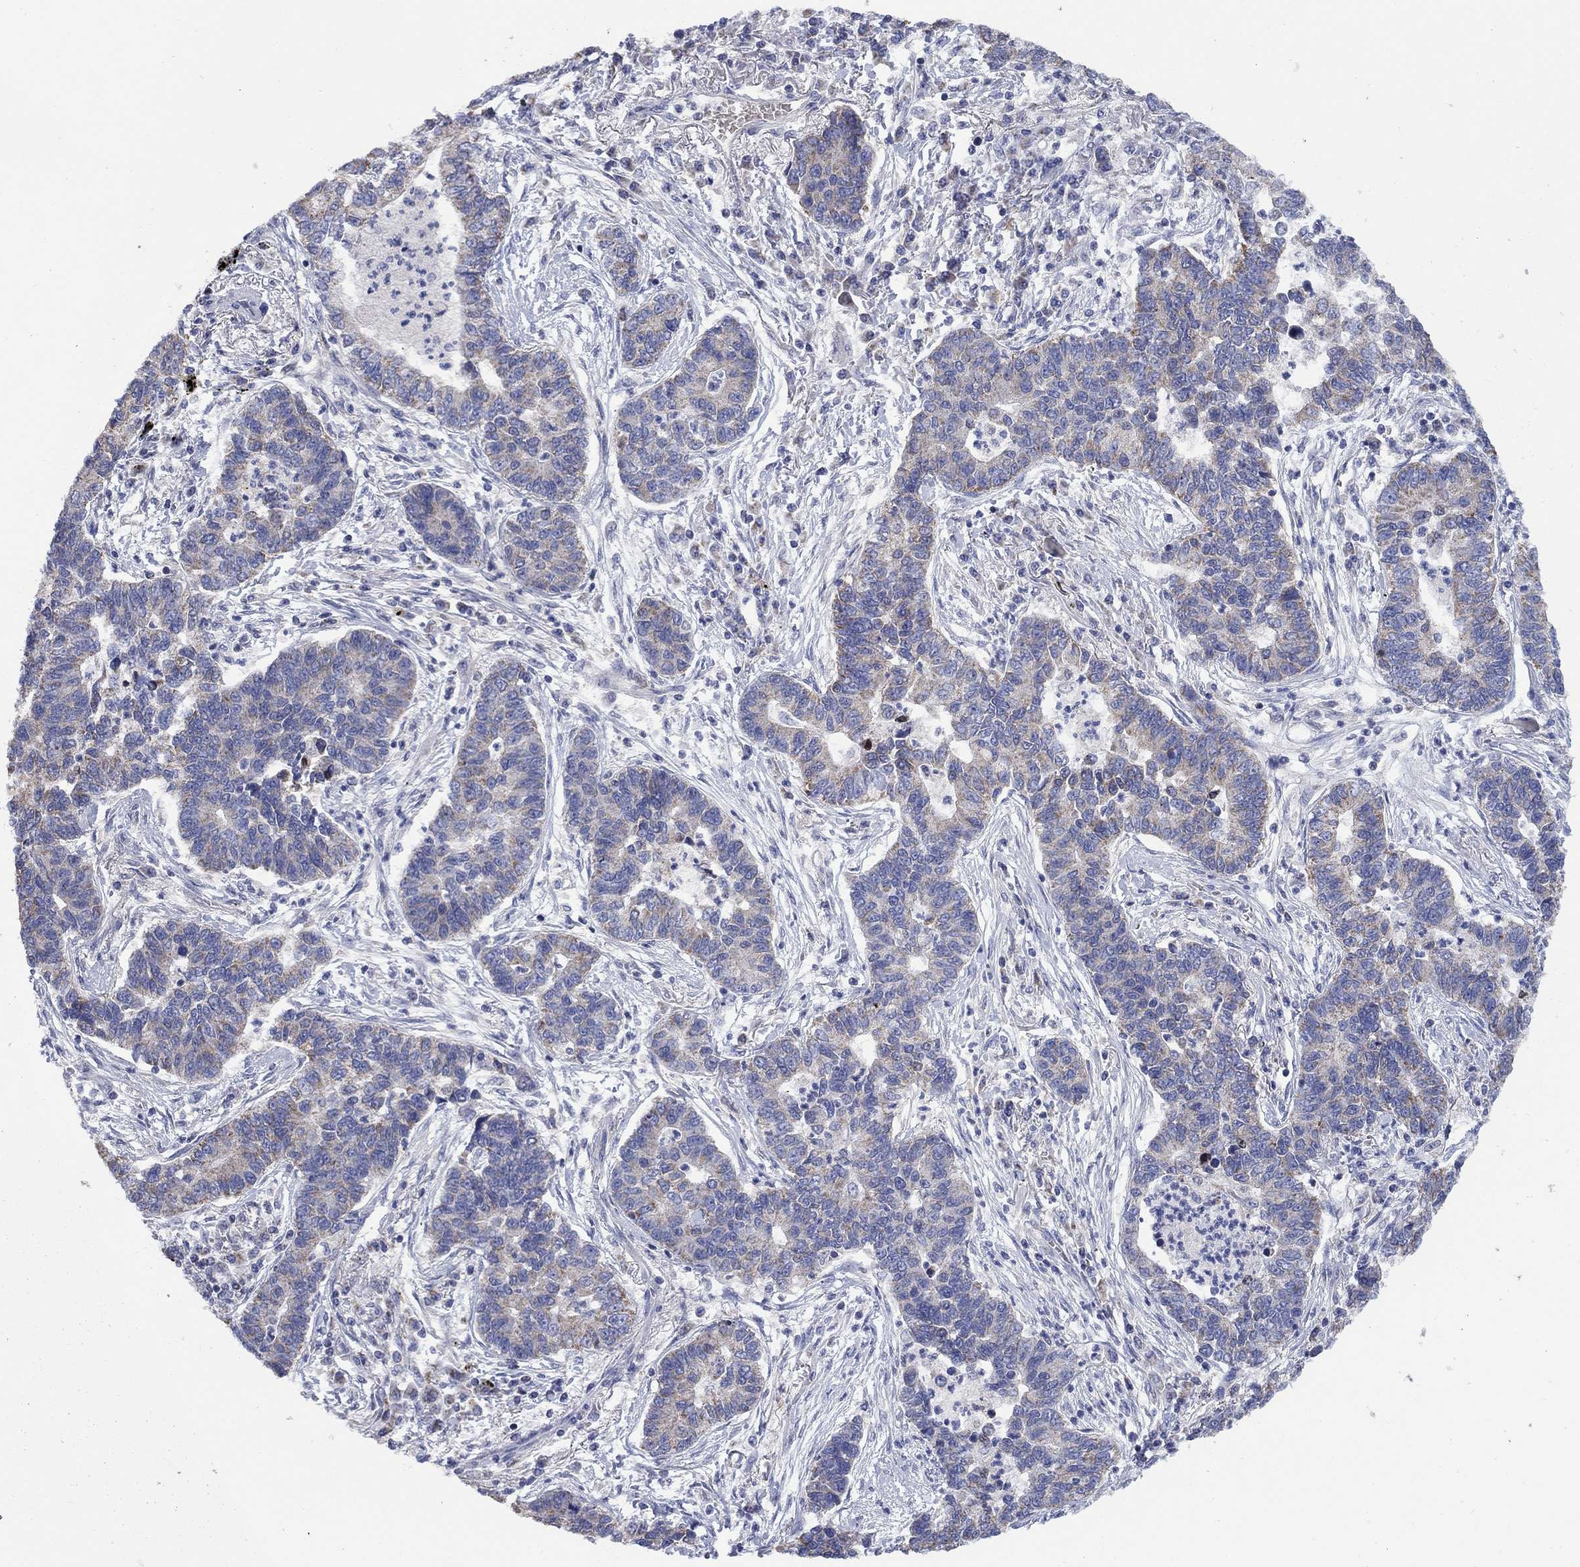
{"staining": {"intensity": "moderate", "quantity": "<25%", "location": "cytoplasmic/membranous"}, "tissue": "lung cancer", "cell_type": "Tumor cells", "image_type": "cancer", "snomed": [{"axis": "morphology", "description": "Adenocarcinoma, NOS"}, {"axis": "topography", "description": "Lung"}], "caption": "The photomicrograph shows a brown stain indicating the presence of a protein in the cytoplasmic/membranous of tumor cells in lung cancer.", "gene": "CLVS1", "patient": {"sex": "female", "age": 57}}